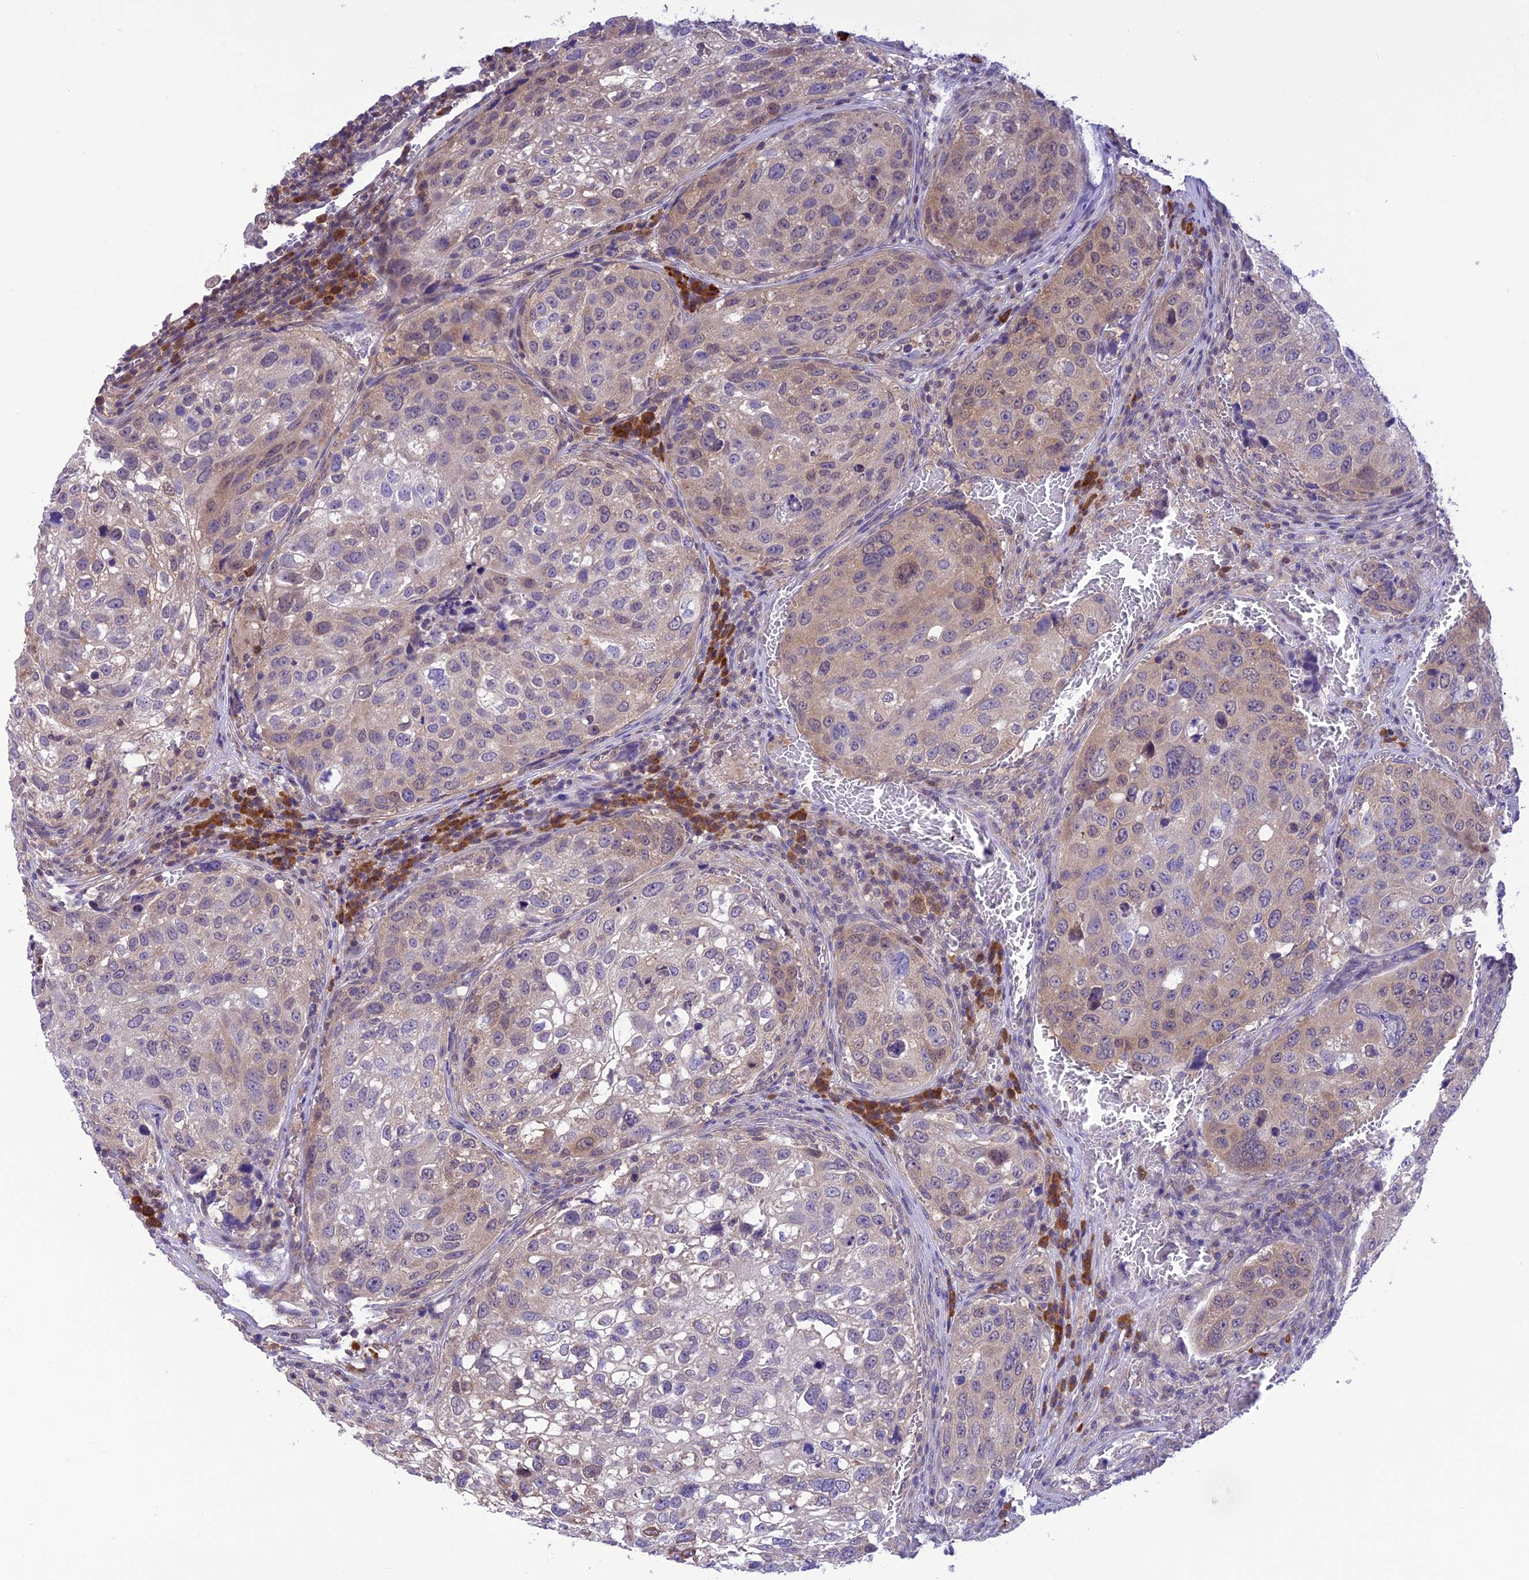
{"staining": {"intensity": "weak", "quantity": "<25%", "location": "cytoplasmic/membranous"}, "tissue": "urothelial cancer", "cell_type": "Tumor cells", "image_type": "cancer", "snomed": [{"axis": "morphology", "description": "Urothelial carcinoma, High grade"}, {"axis": "topography", "description": "Lymph node"}, {"axis": "topography", "description": "Urinary bladder"}], "caption": "There is no significant positivity in tumor cells of urothelial cancer. (DAB (3,3'-diaminobenzidine) IHC visualized using brightfield microscopy, high magnification).", "gene": "RNF126", "patient": {"sex": "male", "age": 51}}